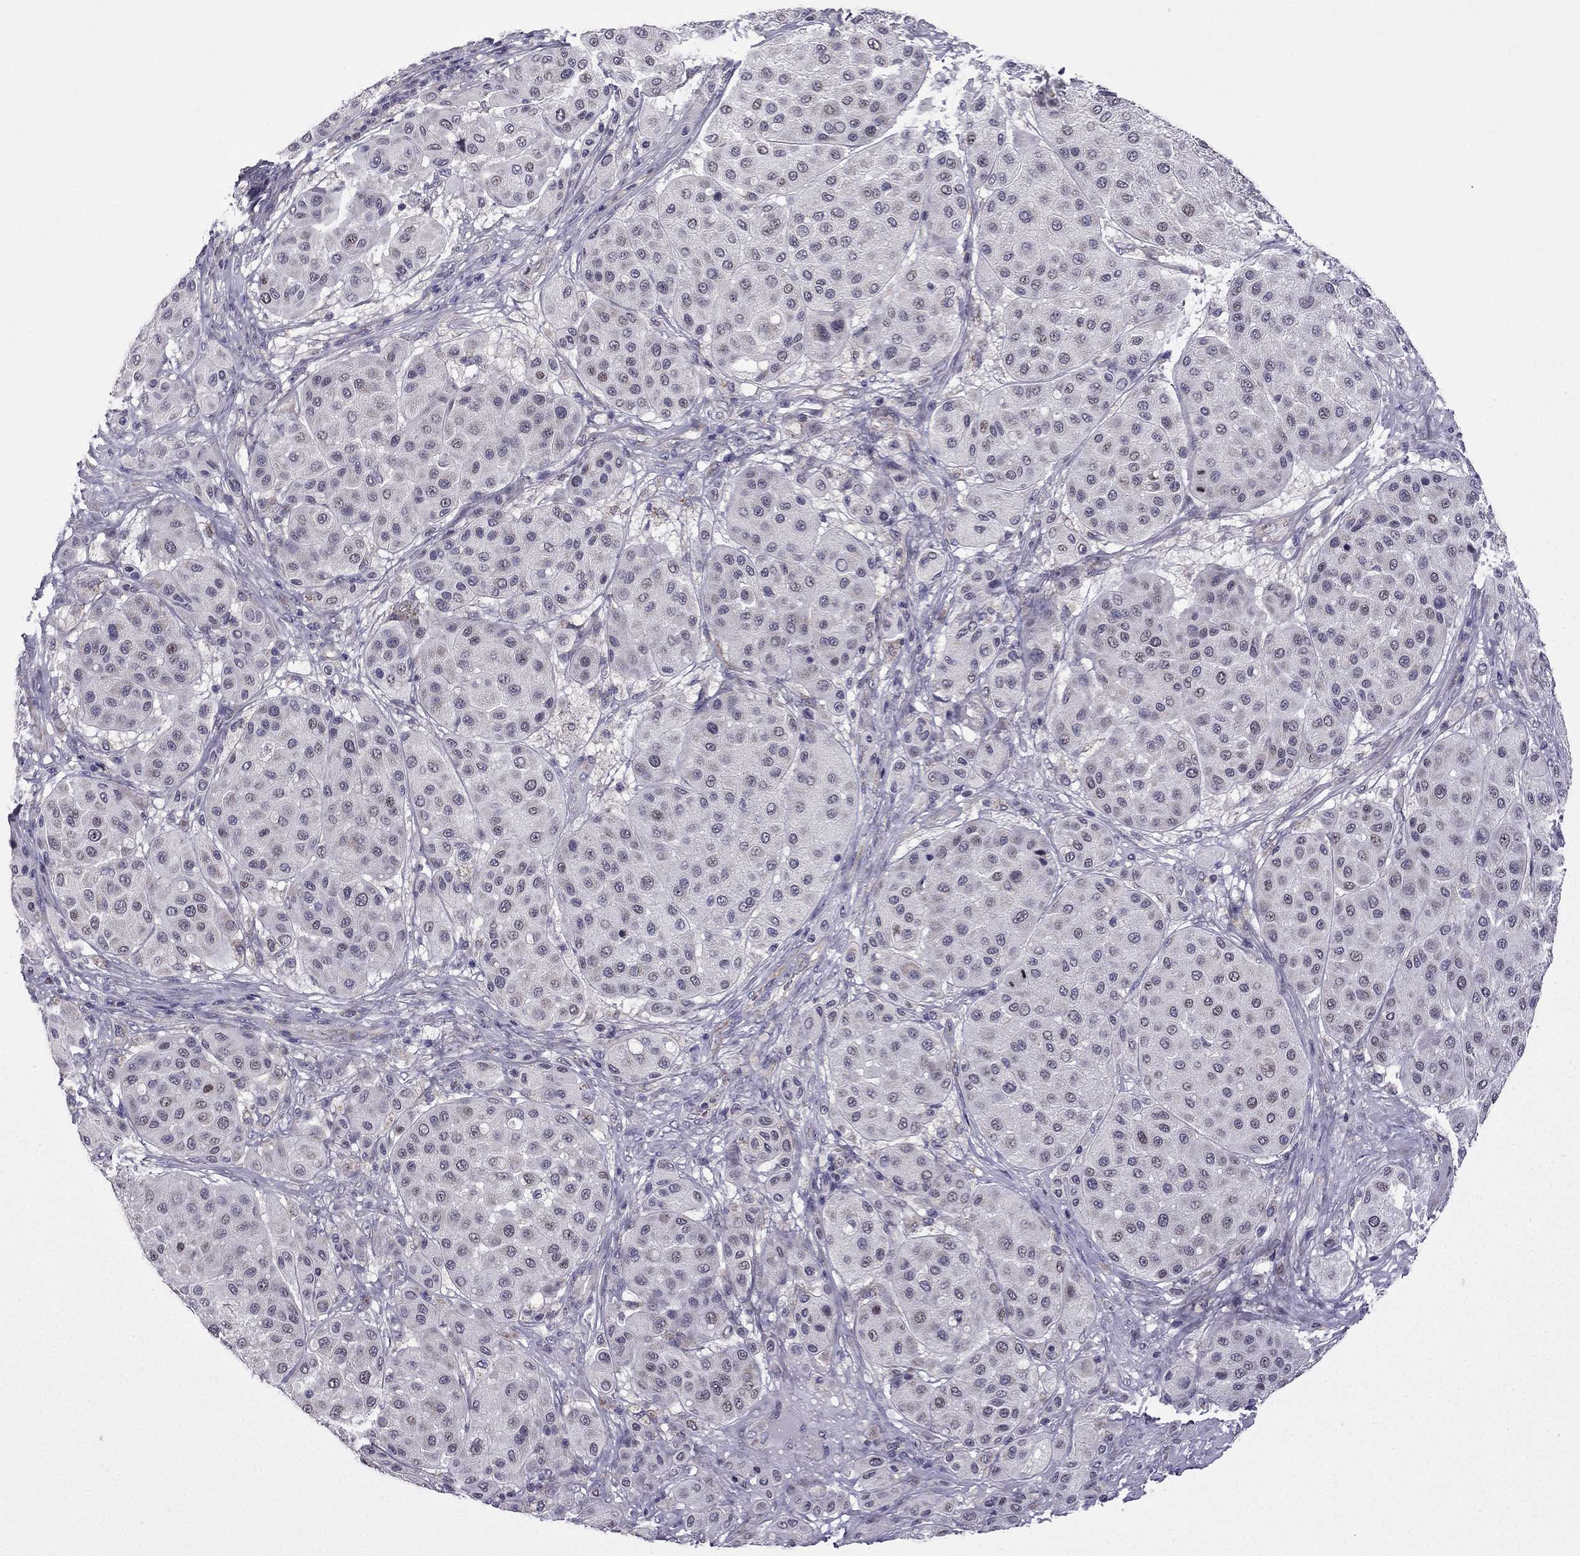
{"staining": {"intensity": "negative", "quantity": "none", "location": "none"}, "tissue": "melanoma", "cell_type": "Tumor cells", "image_type": "cancer", "snomed": [{"axis": "morphology", "description": "Malignant melanoma, Metastatic site"}, {"axis": "topography", "description": "Smooth muscle"}], "caption": "IHC image of human malignant melanoma (metastatic site) stained for a protein (brown), which displays no positivity in tumor cells.", "gene": "SLC6A2", "patient": {"sex": "male", "age": 41}}